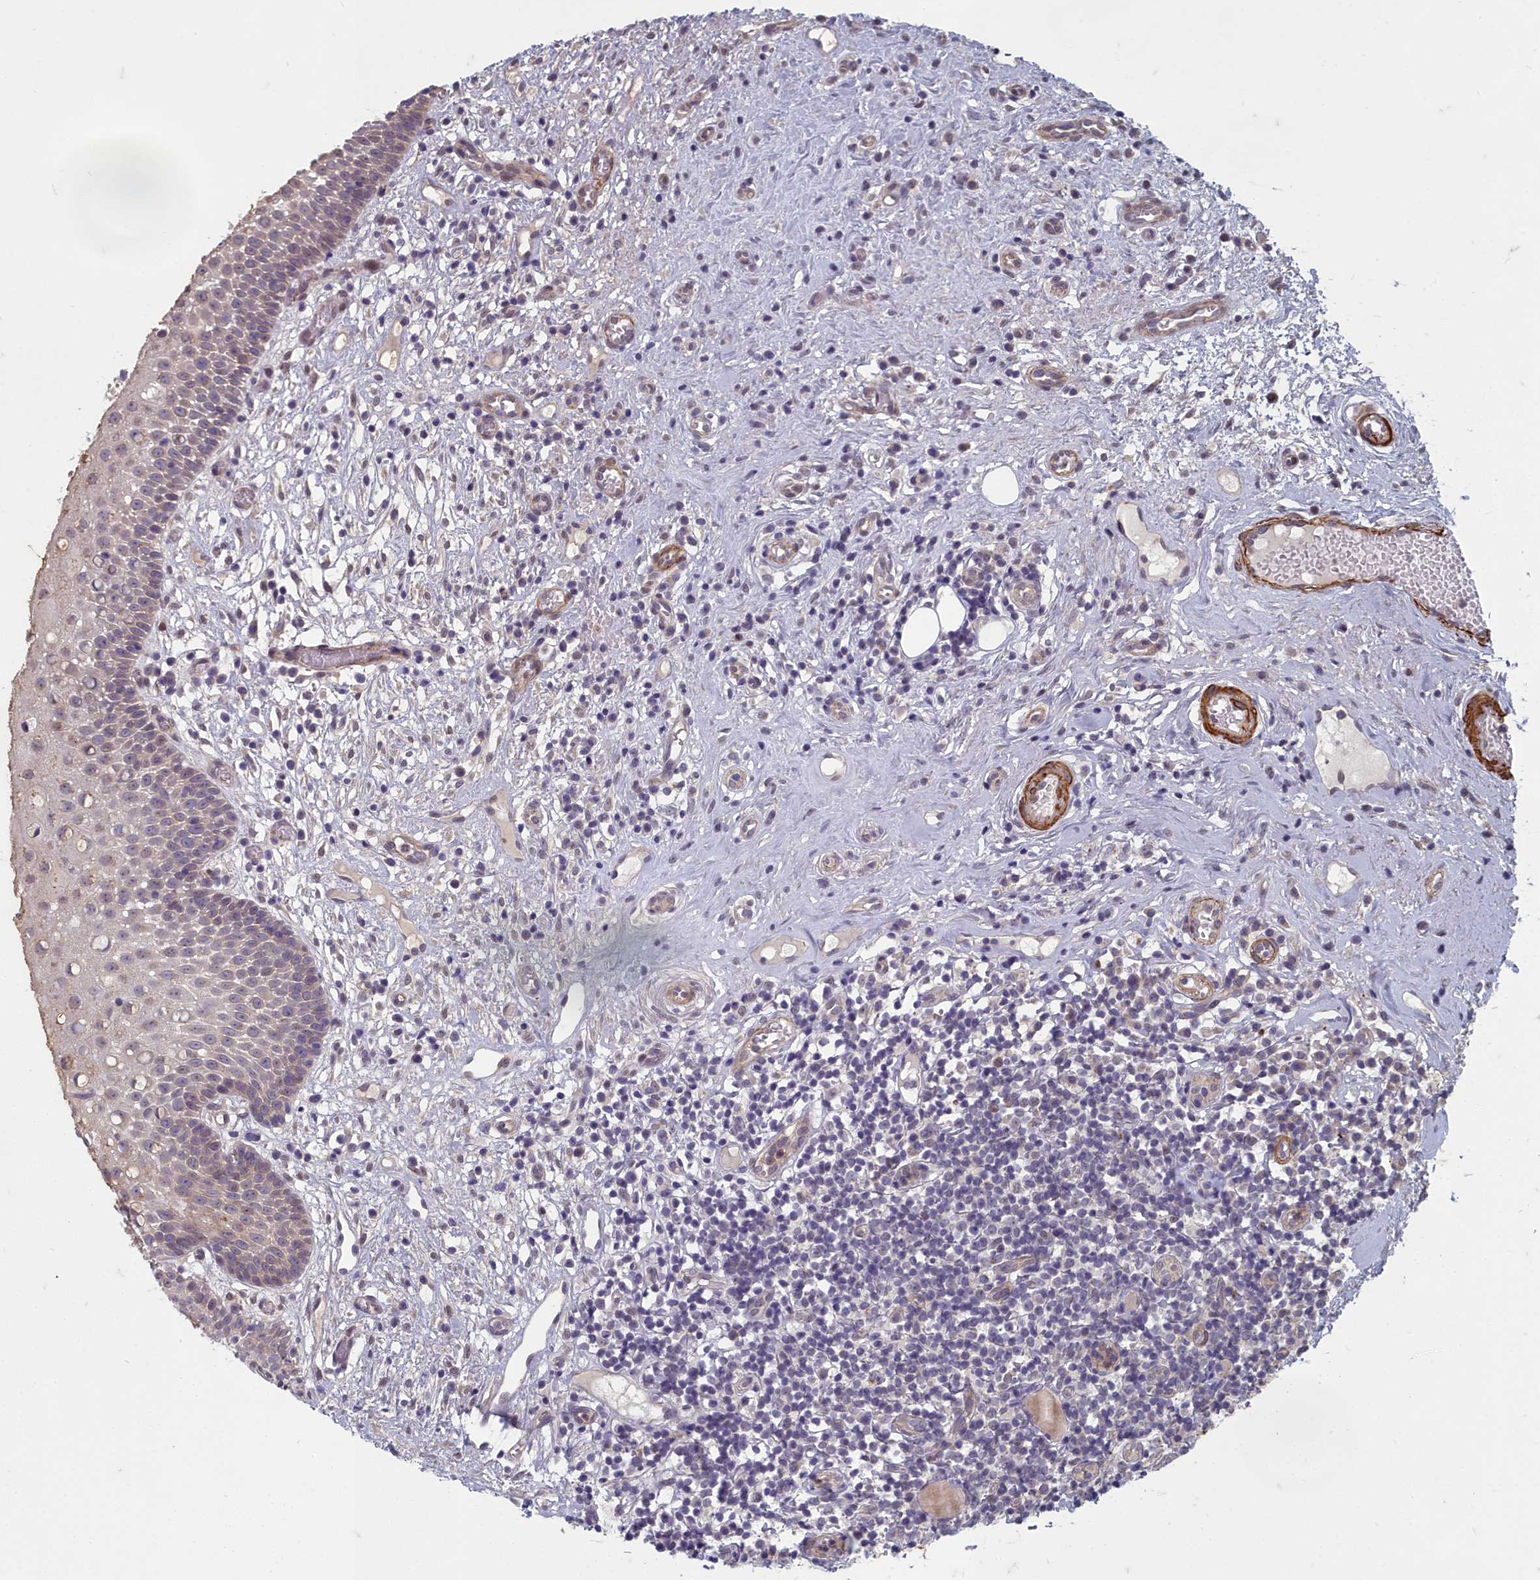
{"staining": {"intensity": "weak", "quantity": "<25%", "location": "nuclear"}, "tissue": "oral mucosa", "cell_type": "Squamous epithelial cells", "image_type": "normal", "snomed": [{"axis": "morphology", "description": "Normal tissue, NOS"}, {"axis": "topography", "description": "Oral tissue"}], "caption": "Immunohistochemistry (IHC) of normal human oral mucosa displays no expression in squamous epithelial cells.", "gene": "ZNF626", "patient": {"sex": "female", "age": 69}}